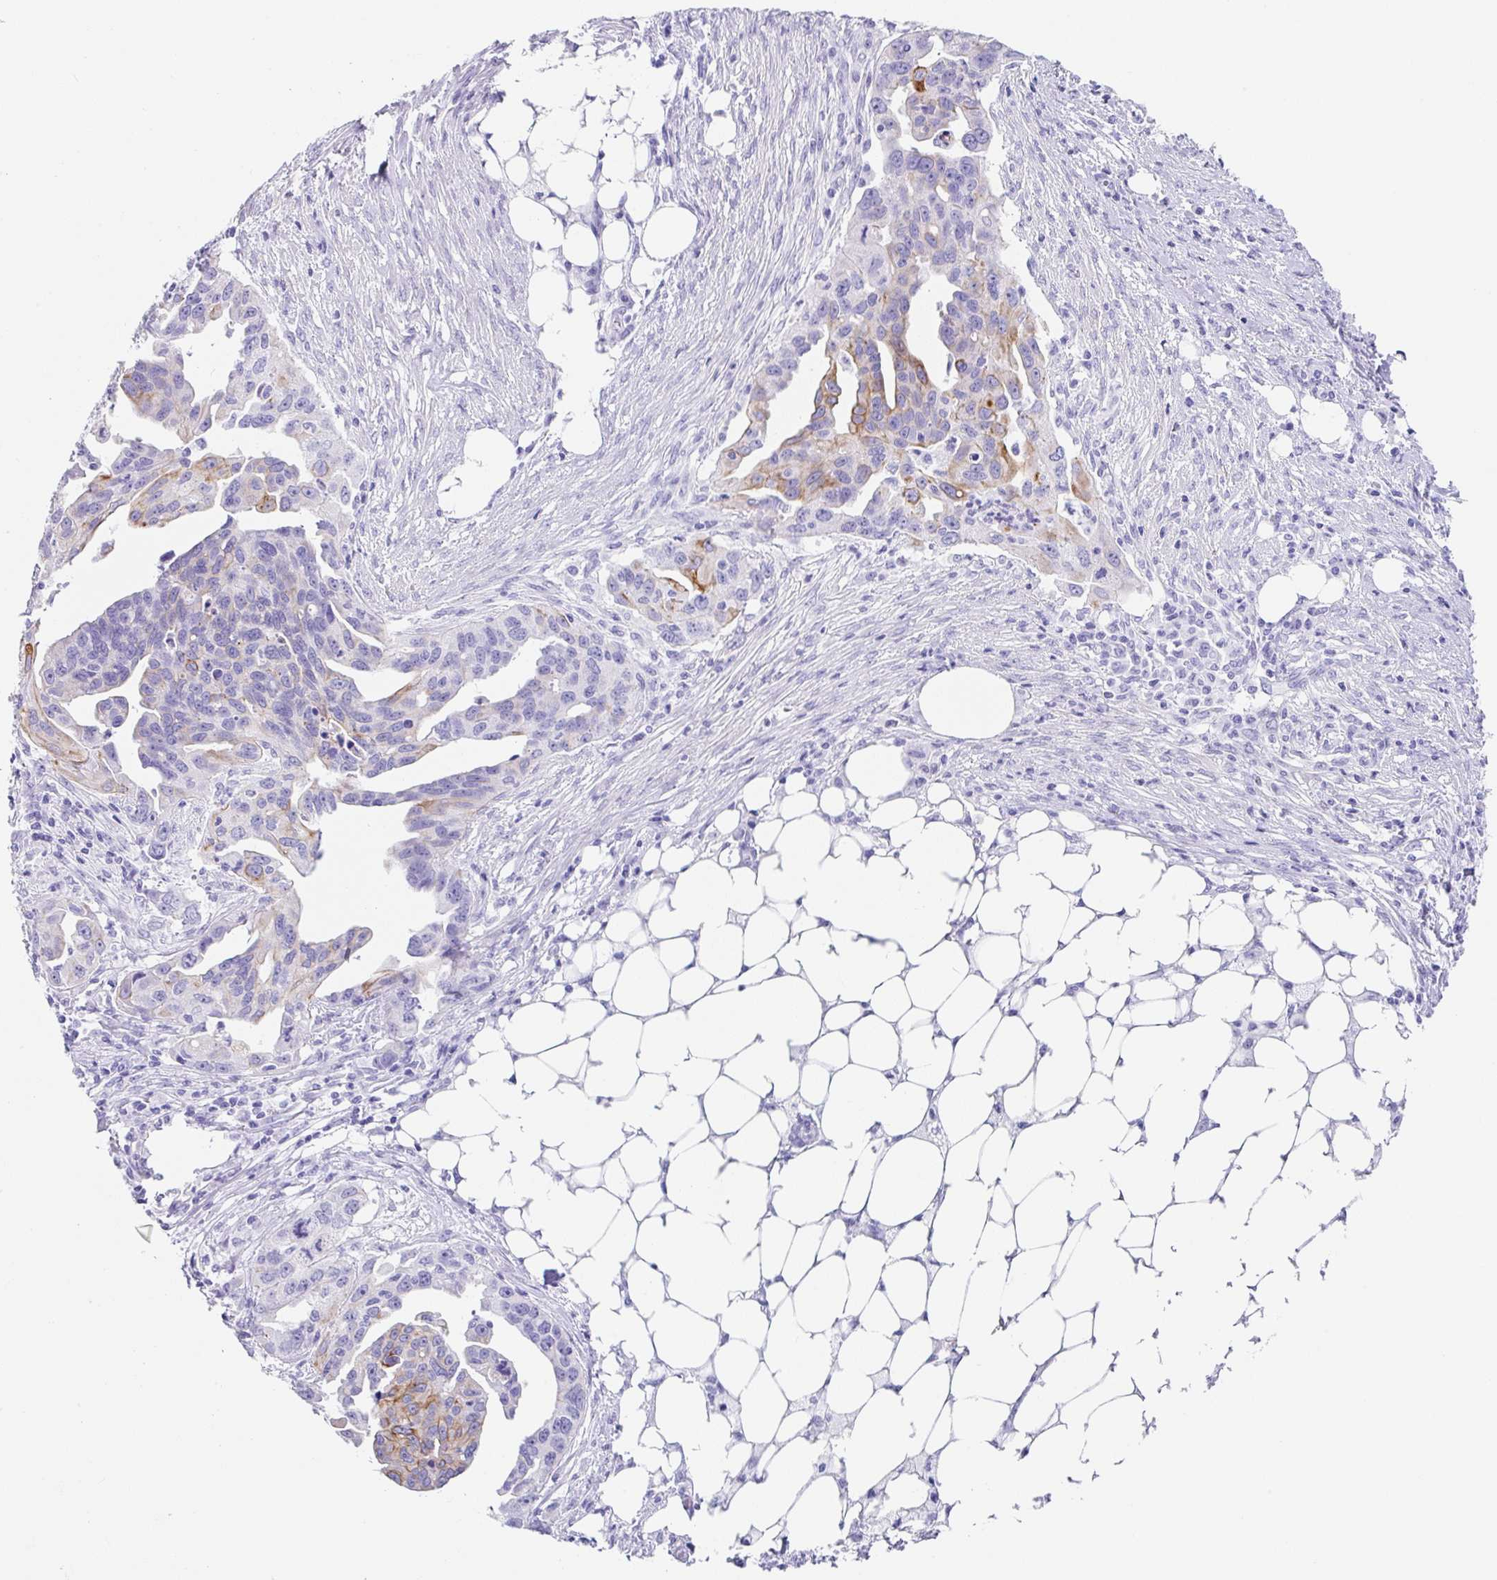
{"staining": {"intensity": "moderate", "quantity": "<25%", "location": "cytoplasmic/membranous"}, "tissue": "ovarian cancer", "cell_type": "Tumor cells", "image_type": "cancer", "snomed": [{"axis": "morphology", "description": "Carcinoma, endometroid"}, {"axis": "morphology", "description": "Cystadenocarcinoma, serous, NOS"}, {"axis": "topography", "description": "Ovary"}], "caption": "Immunohistochemical staining of ovarian endometroid carcinoma displays low levels of moderate cytoplasmic/membranous positivity in about <25% of tumor cells.", "gene": "CLDND2", "patient": {"sex": "female", "age": 45}}